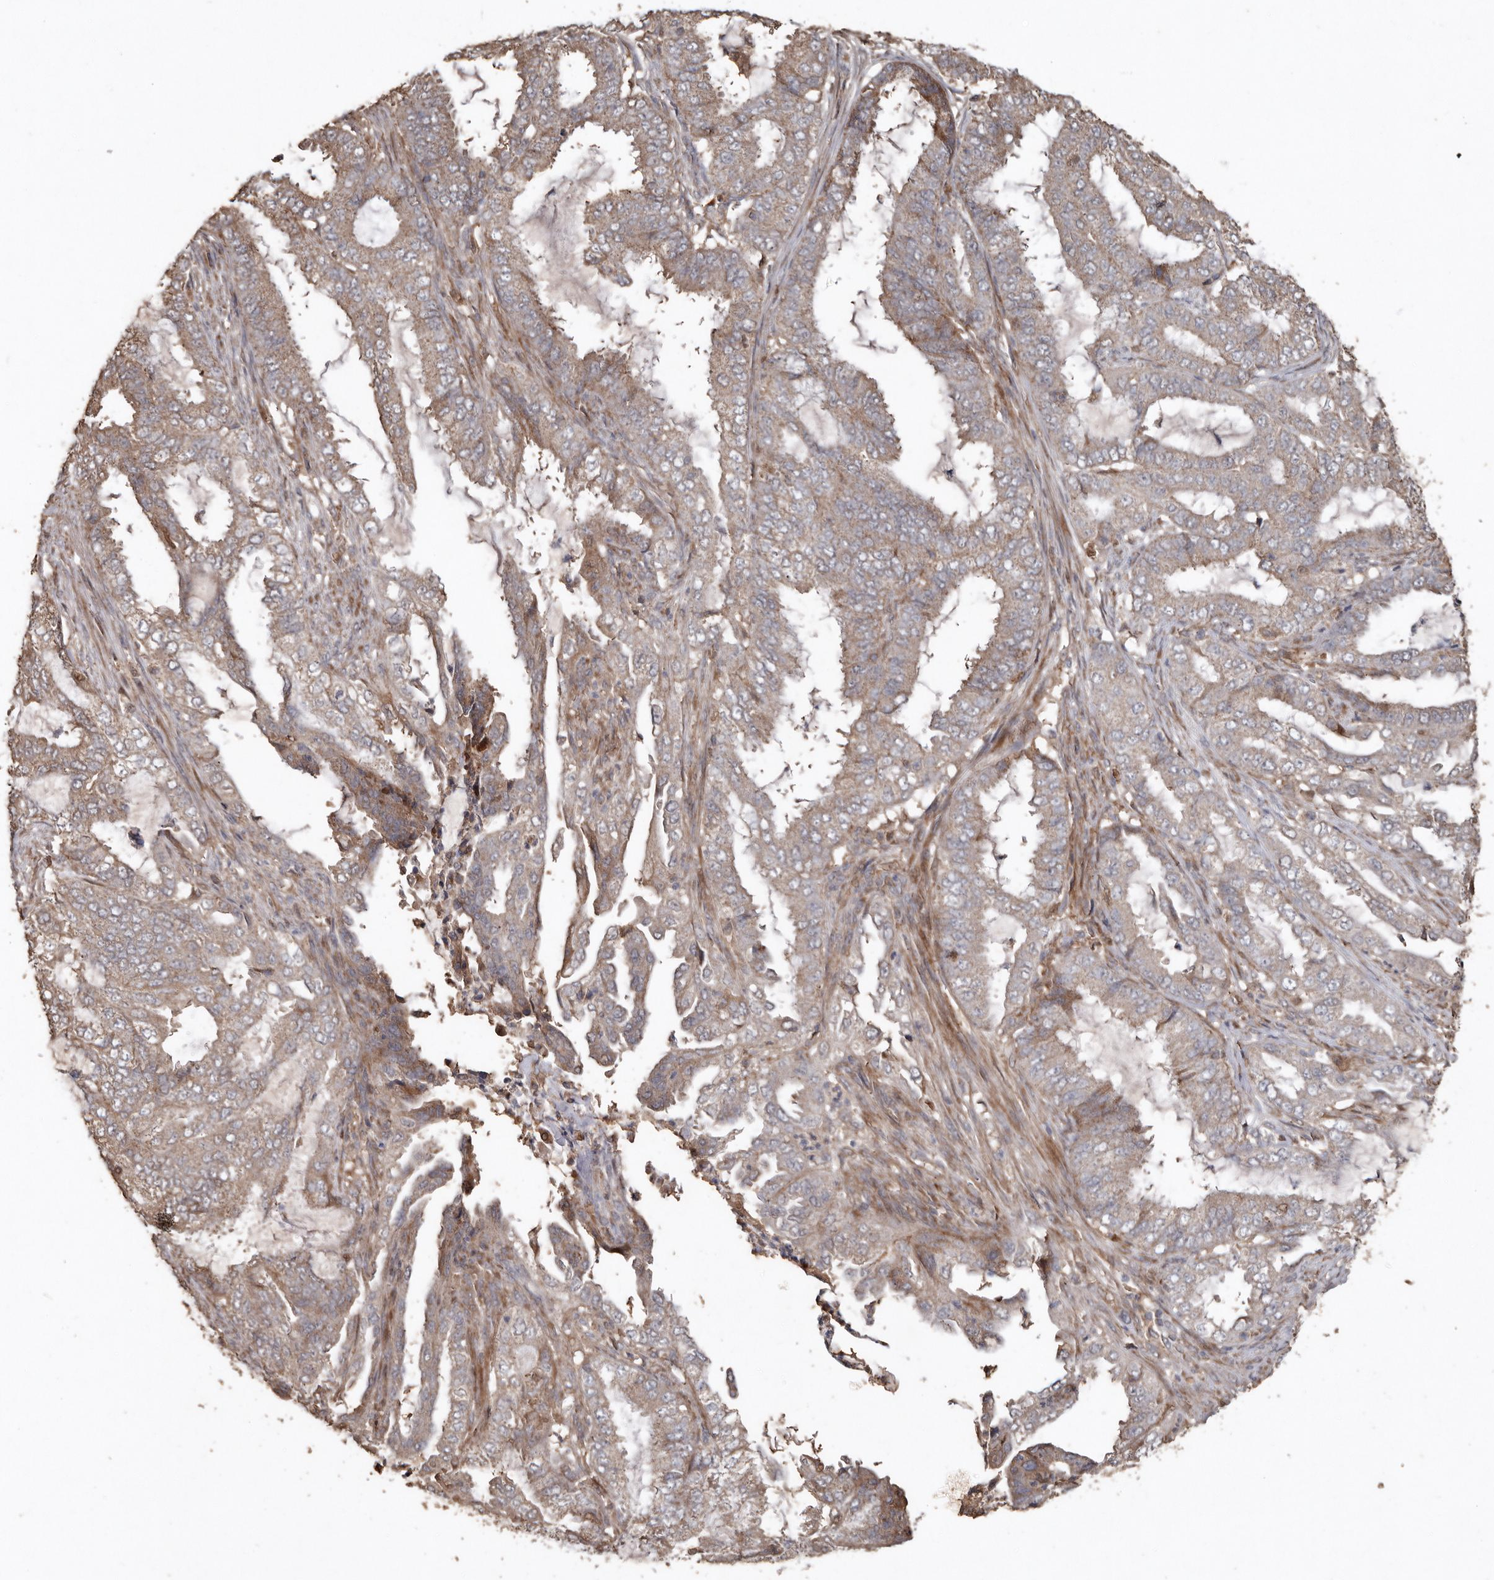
{"staining": {"intensity": "weak", "quantity": ">75%", "location": "cytoplasmic/membranous"}, "tissue": "endometrial cancer", "cell_type": "Tumor cells", "image_type": "cancer", "snomed": [{"axis": "morphology", "description": "Adenocarcinoma, NOS"}, {"axis": "topography", "description": "Endometrium"}], "caption": "Protein staining of endometrial cancer (adenocarcinoma) tissue displays weak cytoplasmic/membranous positivity in about >75% of tumor cells.", "gene": "RANBP17", "patient": {"sex": "female", "age": 51}}